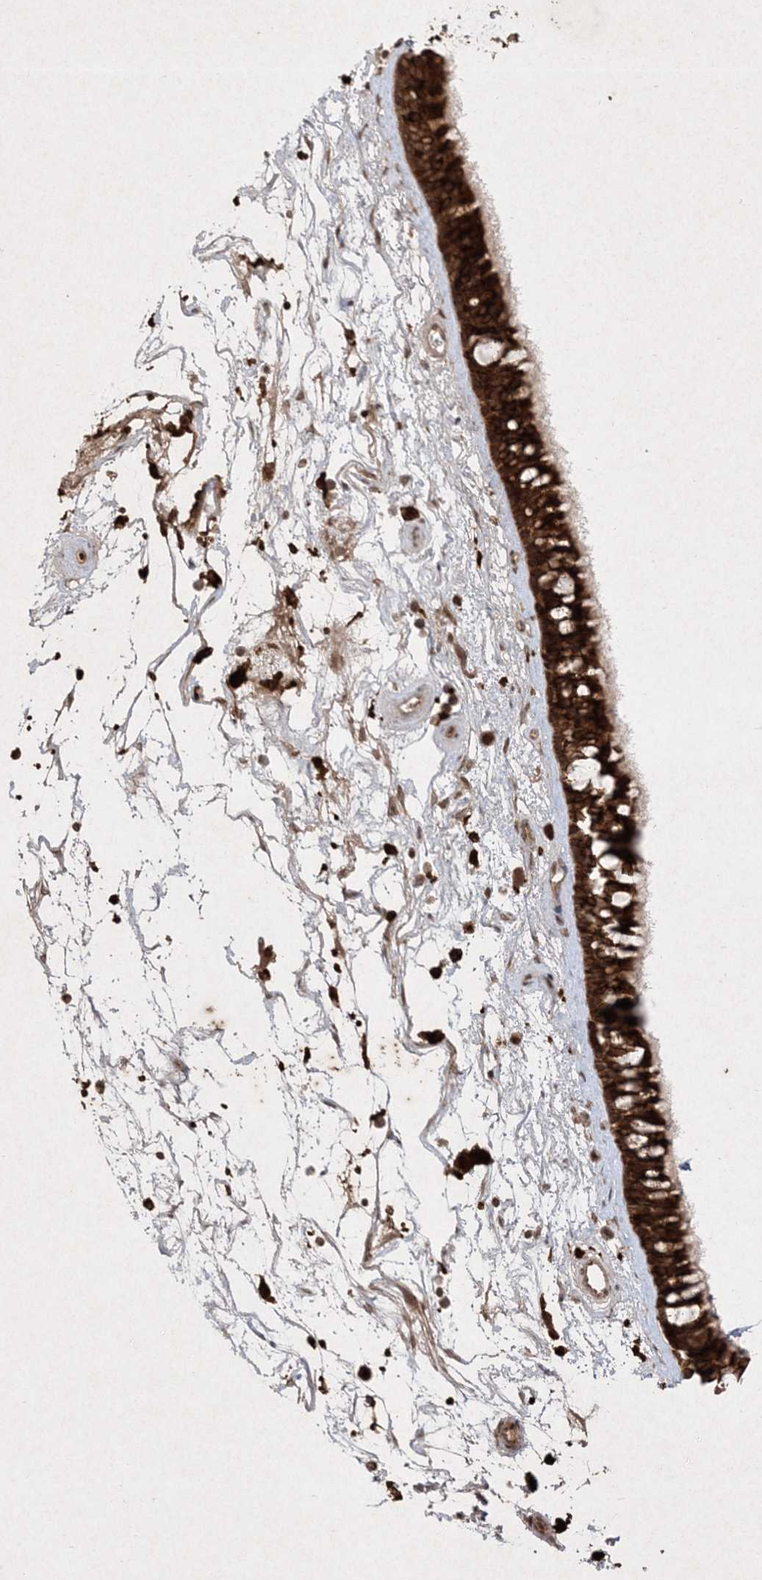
{"staining": {"intensity": "strong", "quantity": ">75%", "location": "cytoplasmic/membranous"}, "tissue": "nasopharynx", "cell_type": "Respiratory epithelial cells", "image_type": "normal", "snomed": [{"axis": "morphology", "description": "Normal tissue, NOS"}, {"axis": "topography", "description": "Nasopharynx"}], "caption": "IHC photomicrograph of benign nasopharynx: human nasopharynx stained using IHC shows high levels of strong protein expression localized specifically in the cytoplasmic/membranous of respiratory epithelial cells, appearing as a cytoplasmic/membranous brown color.", "gene": "PTK6", "patient": {"sex": "male", "age": 64}}